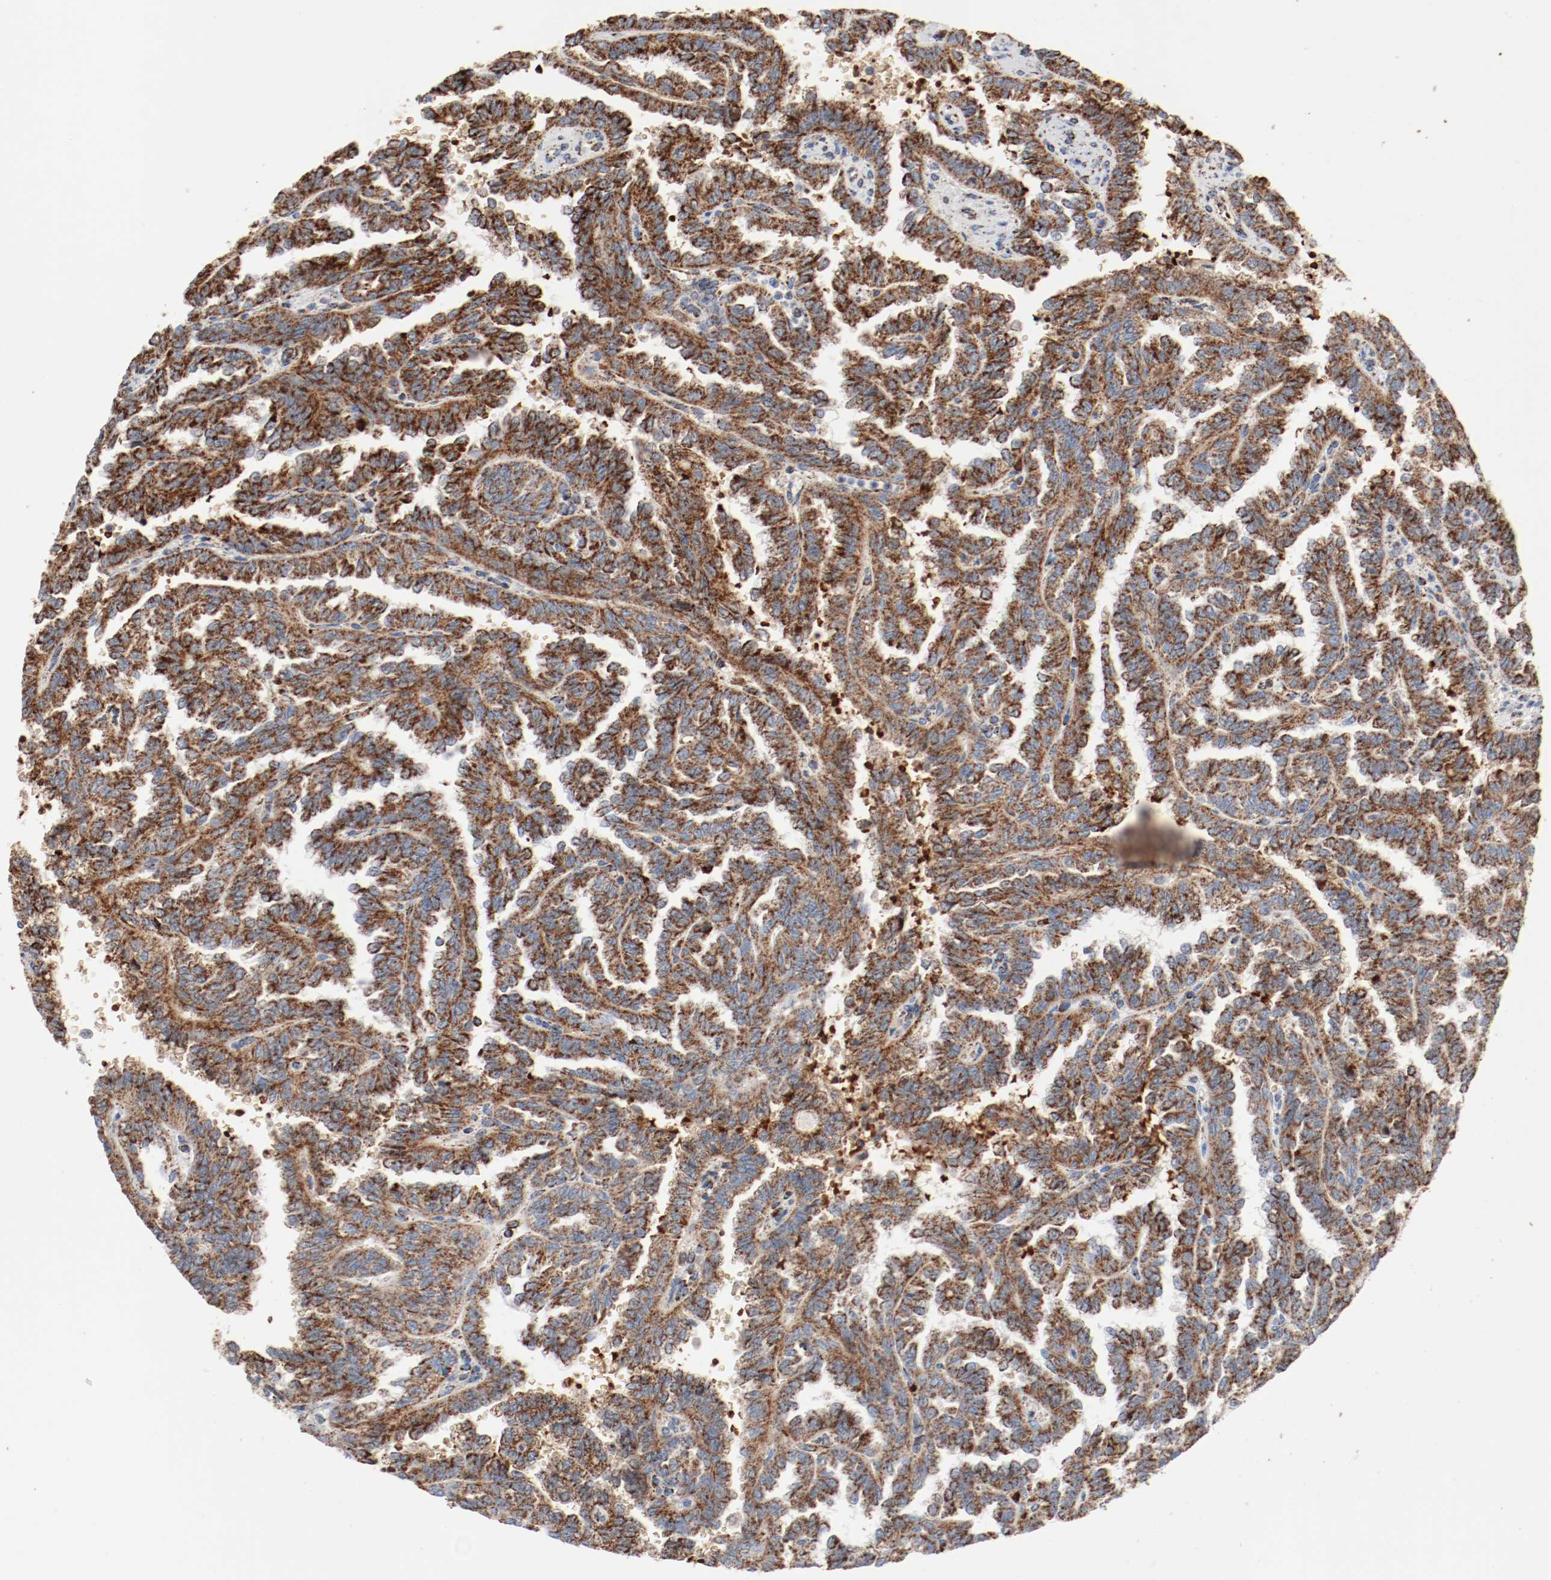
{"staining": {"intensity": "moderate", "quantity": ">75%", "location": "cytoplasmic/membranous"}, "tissue": "renal cancer", "cell_type": "Tumor cells", "image_type": "cancer", "snomed": [{"axis": "morphology", "description": "Inflammation, NOS"}, {"axis": "morphology", "description": "Adenocarcinoma, NOS"}, {"axis": "topography", "description": "Kidney"}], "caption": "Human renal adenocarcinoma stained for a protein (brown) demonstrates moderate cytoplasmic/membranous positive expression in about >75% of tumor cells.", "gene": "NDUFB8", "patient": {"sex": "male", "age": 68}}